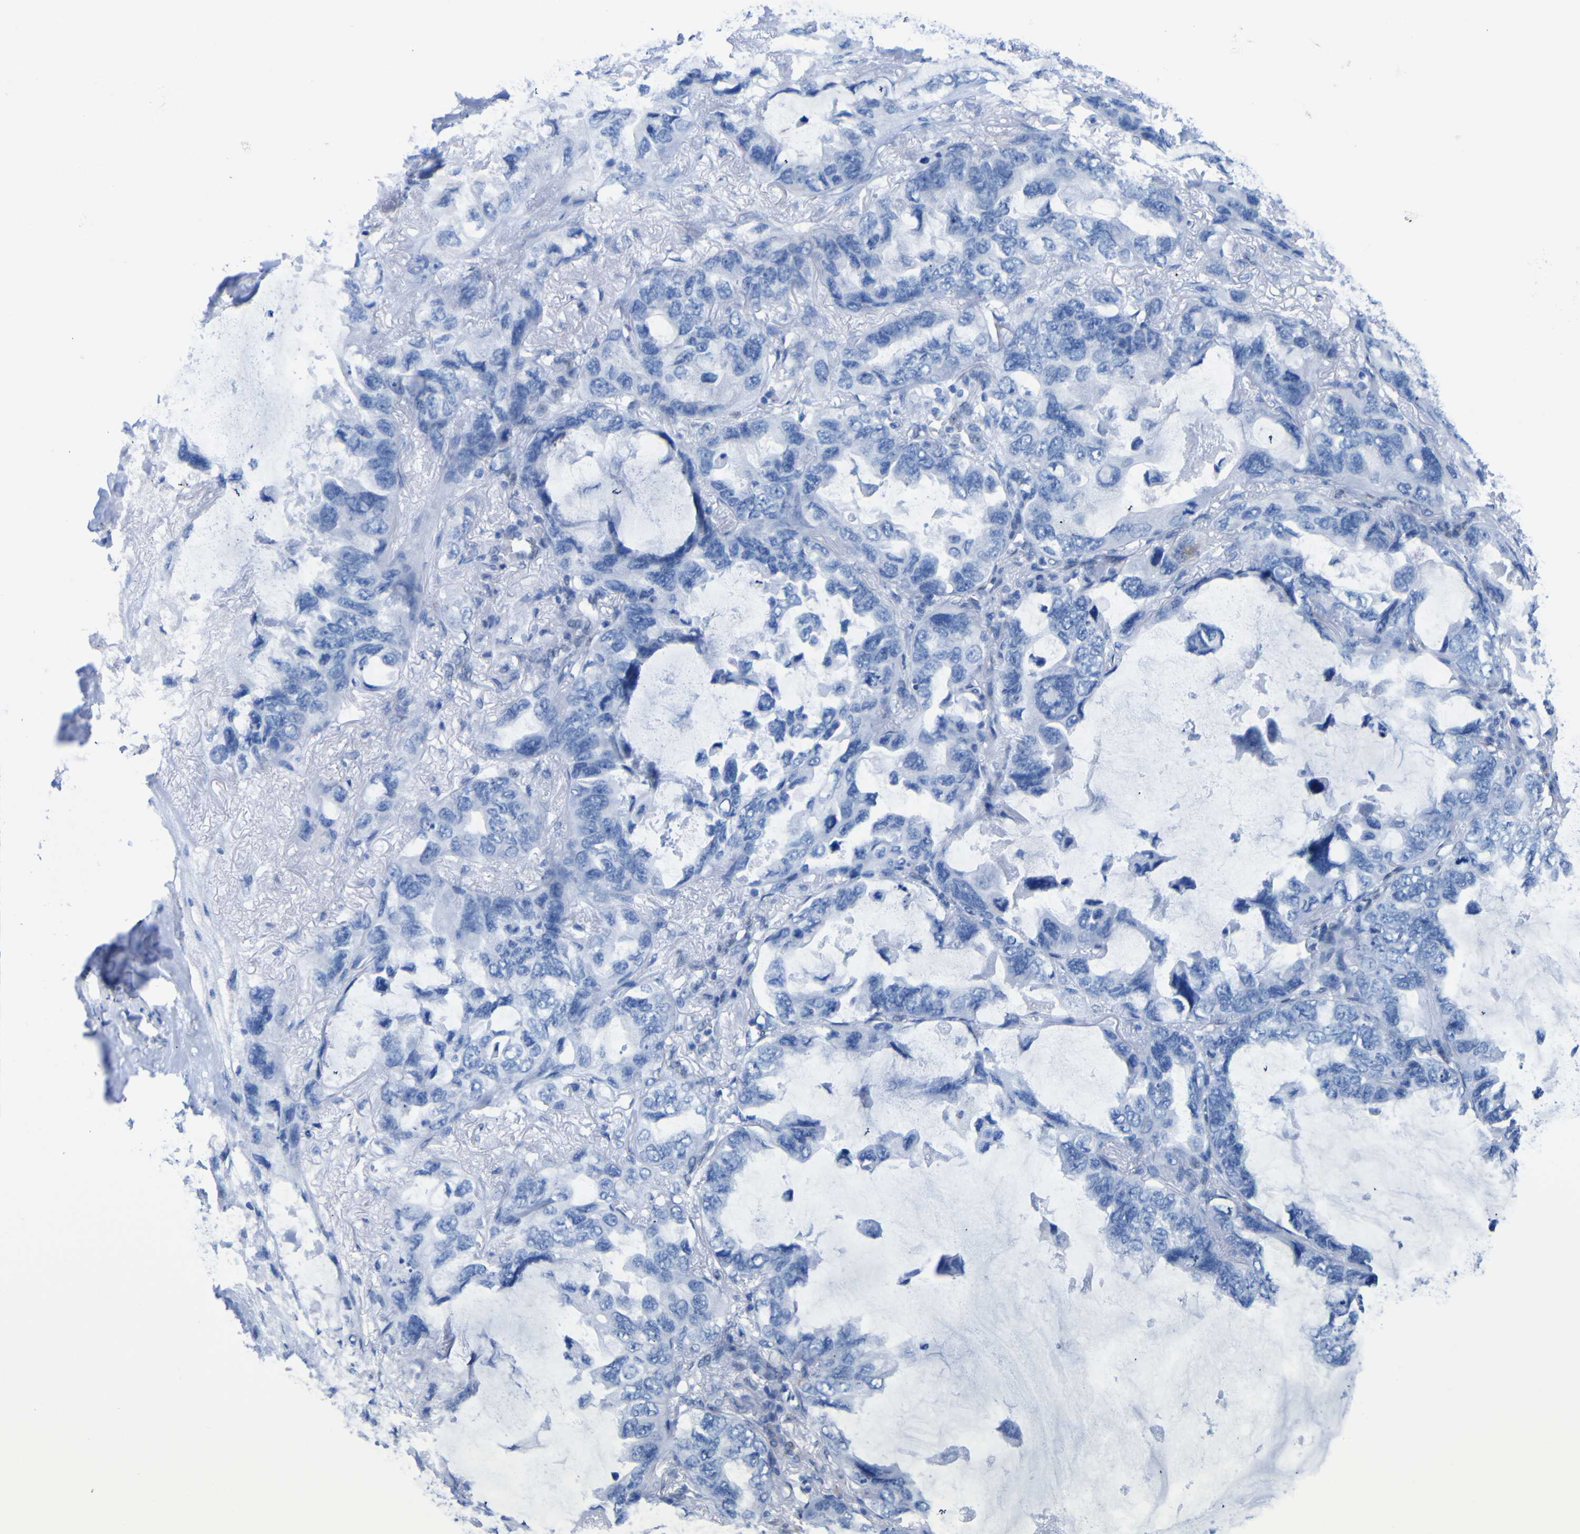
{"staining": {"intensity": "negative", "quantity": "none", "location": "none"}, "tissue": "lung cancer", "cell_type": "Tumor cells", "image_type": "cancer", "snomed": [{"axis": "morphology", "description": "Squamous cell carcinoma, NOS"}, {"axis": "topography", "description": "Lung"}], "caption": "The histopathology image exhibits no staining of tumor cells in lung cancer (squamous cell carcinoma). (DAB (3,3'-diaminobenzidine) immunohistochemistry visualized using brightfield microscopy, high magnification).", "gene": "DACH1", "patient": {"sex": "female", "age": 73}}